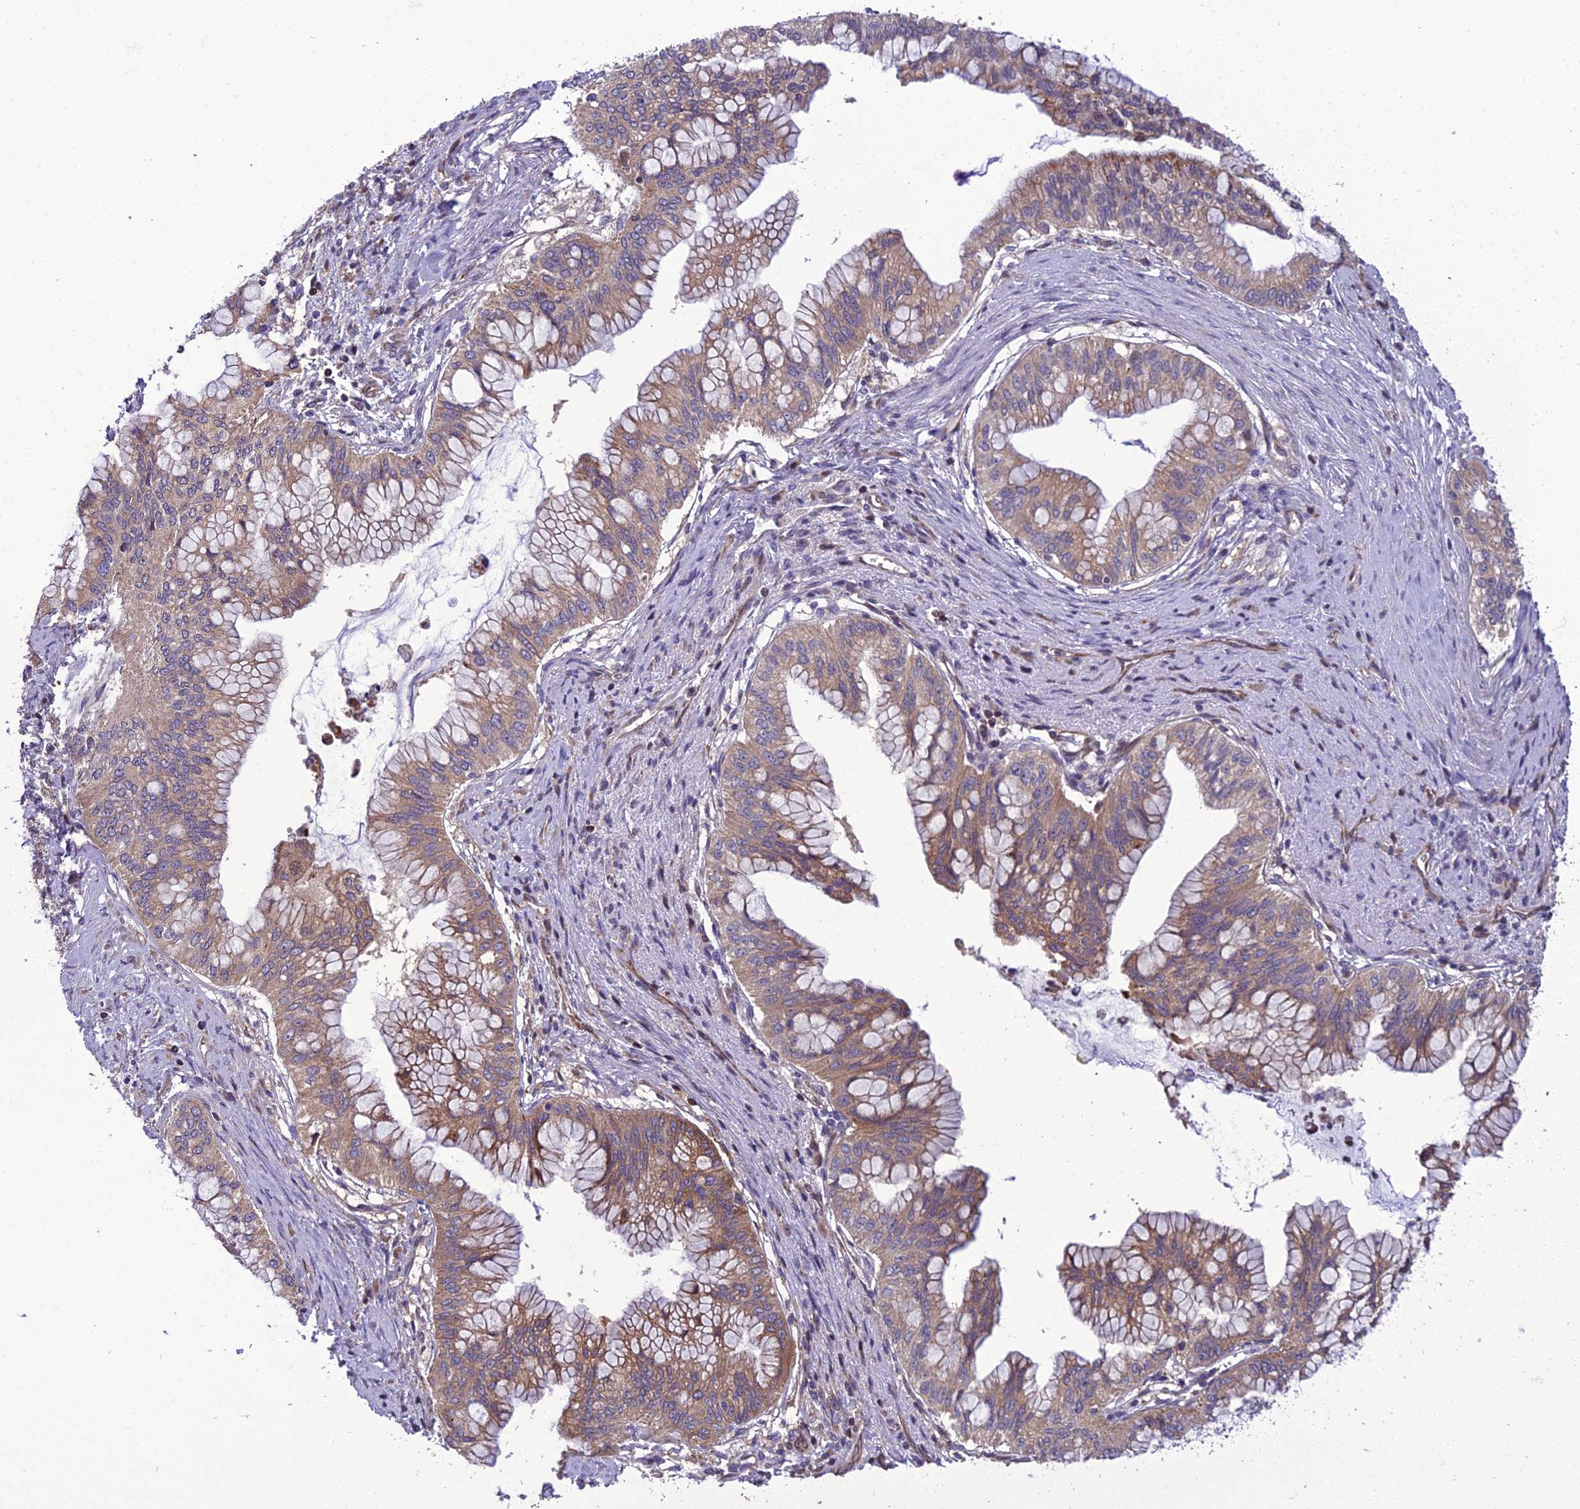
{"staining": {"intensity": "moderate", "quantity": "25%-75%", "location": "cytoplasmic/membranous"}, "tissue": "pancreatic cancer", "cell_type": "Tumor cells", "image_type": "cancer", "snomed": [{"axis": "morphology", "description": "Adenocarcinoma, NOS"}, {"axis": "topography", "description": "Pancreas"}], "caption": "Tumor cells show medium levels of moderate cytoplasmic/membranous staining in approximately 25%-75% of cells in pancreatic cancer (adenocarcinoma).", "gene": "GIMAP1", "patient": {"sex": "male", "age": 46}}